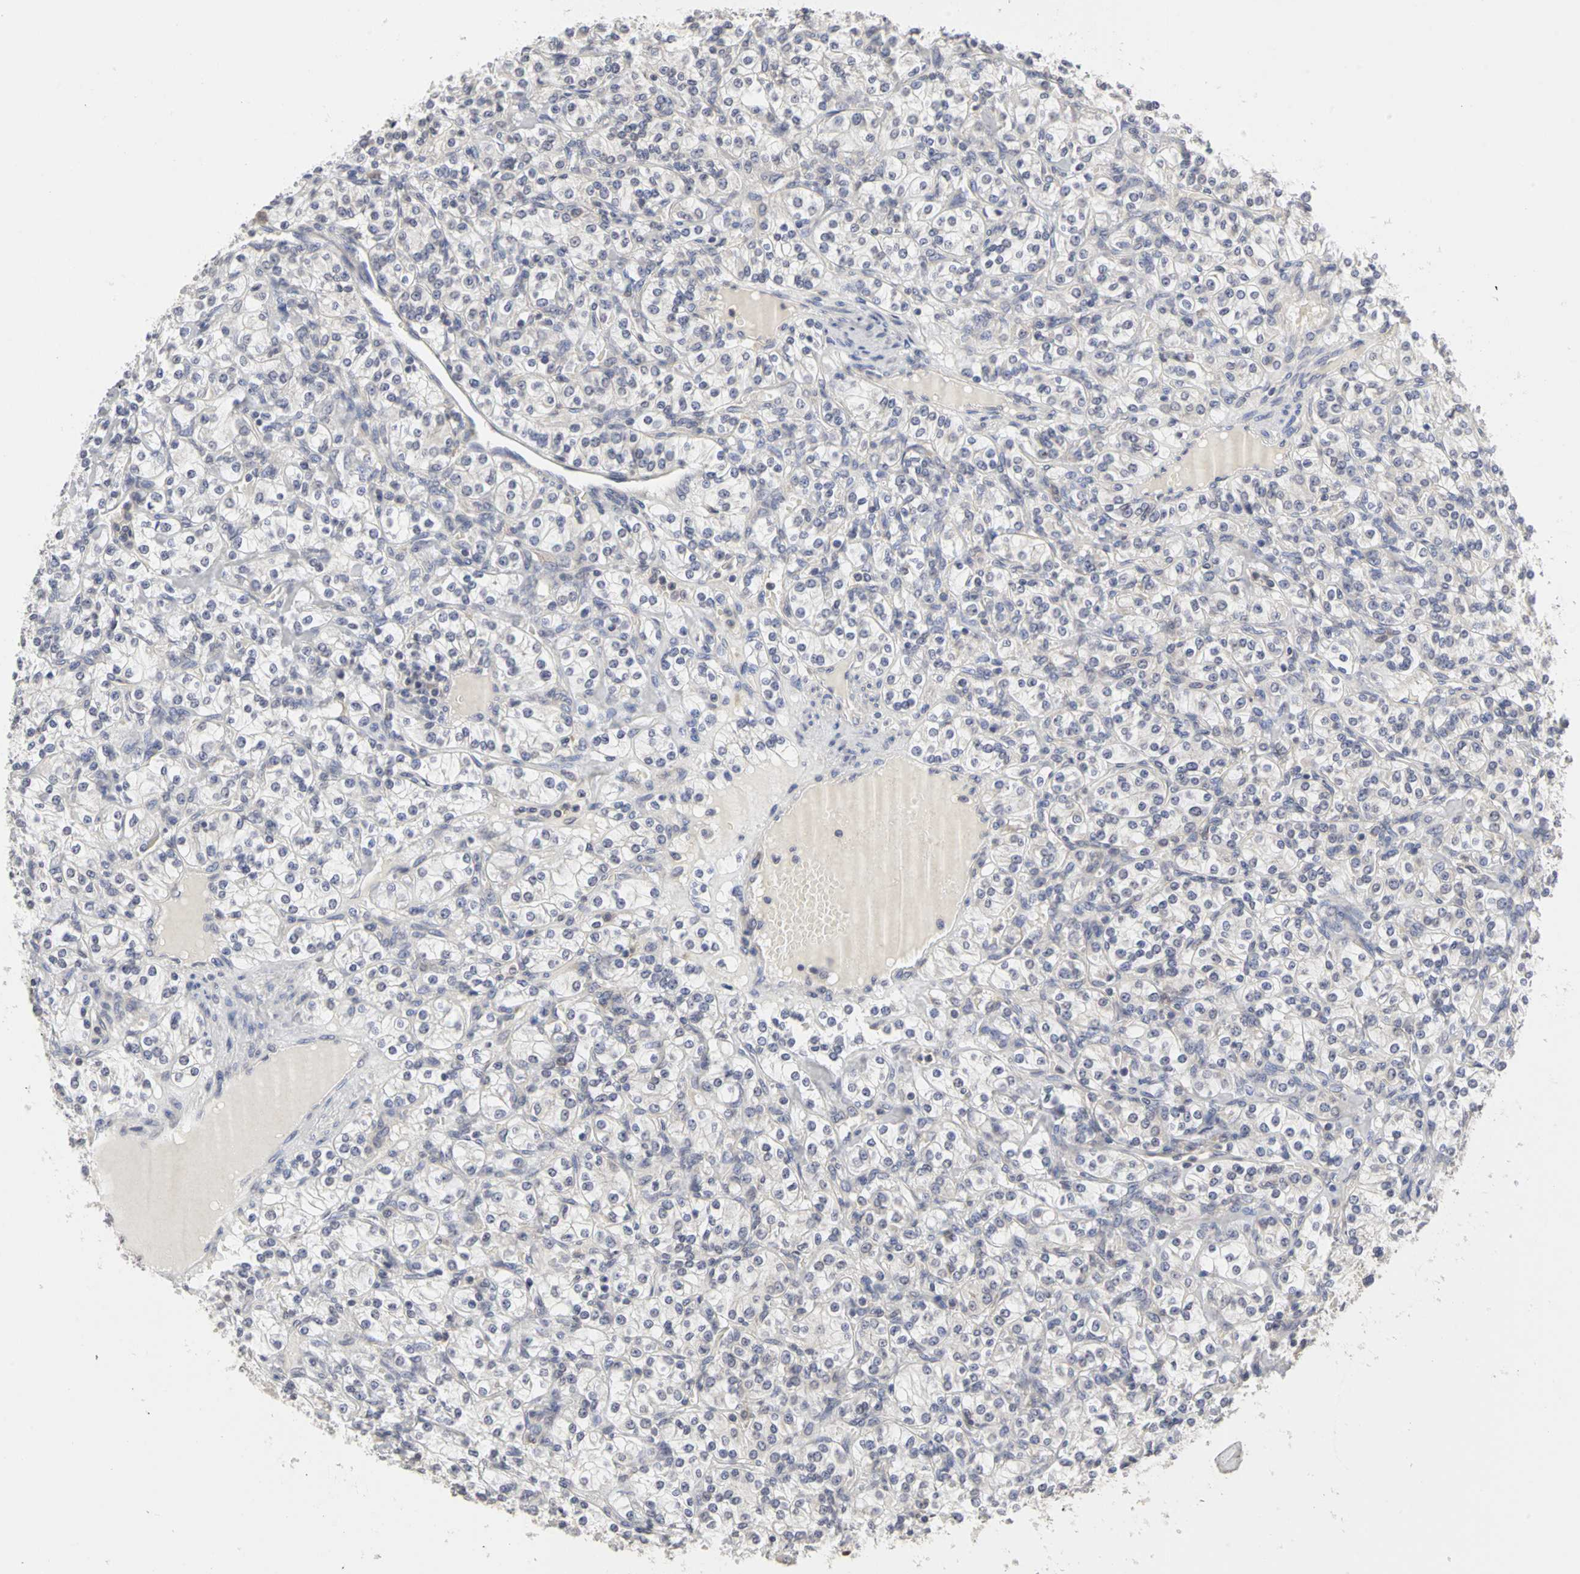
{"staining": {"intensity": "negative", "quantity": "none", "location": "none"}, "tissue": "renal cancer", "cell_type": "Tumor cells", "image_type": "cancer", "snomed": [{"axis": "morphology", "description": "Adenocarcinoma, NOS"}, {"axis": "topography", "description": "Kidney"}], "caption": "The immunohistochemistry (IHC) photomicrograph has no significant positivity in tumor cells of renal adenocarcinoma tissue.", "gene": "IRAK1", "patient": {"sex": "male", "age": 77}}